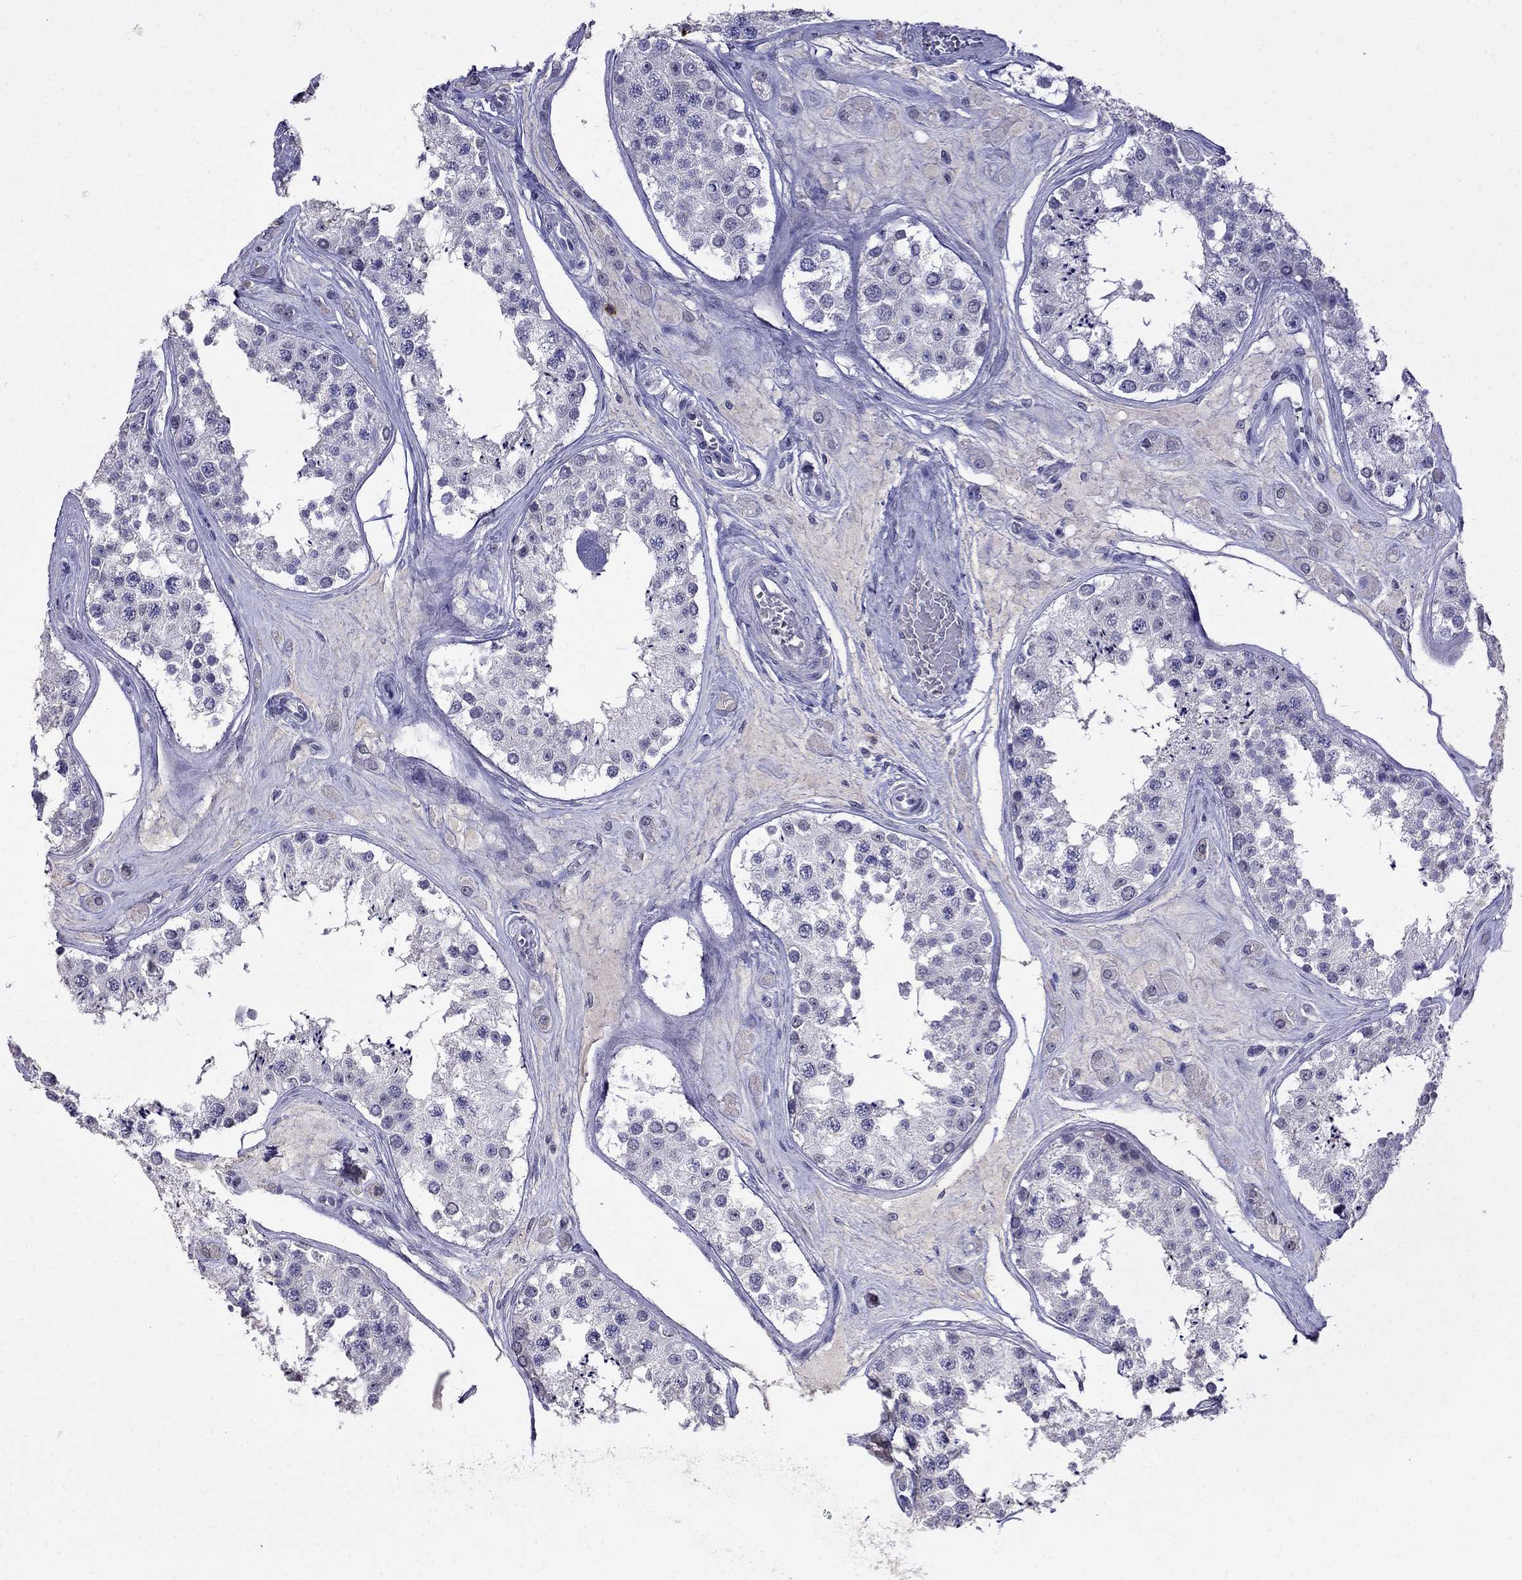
{"staining": {"intensity": "negative", "quantity": "none", "location": "none"}, "tissue": "testis", "cell_type": "Cells in seminiferous ducts", "image_type": "normal", "snomed": [{"axis": "morphology", "description": "Normal tissue, NOS"}, {"axis": "topography", "description": "Testis"}], "caption": "A high-resolution photomicrograph shows immunohistochemistry staining of normal testis, which demonstrates no significant staining in cells in seminiferous ducts.", "gene": "CD8B", "patient": {"sex": "male", "age": 25}}